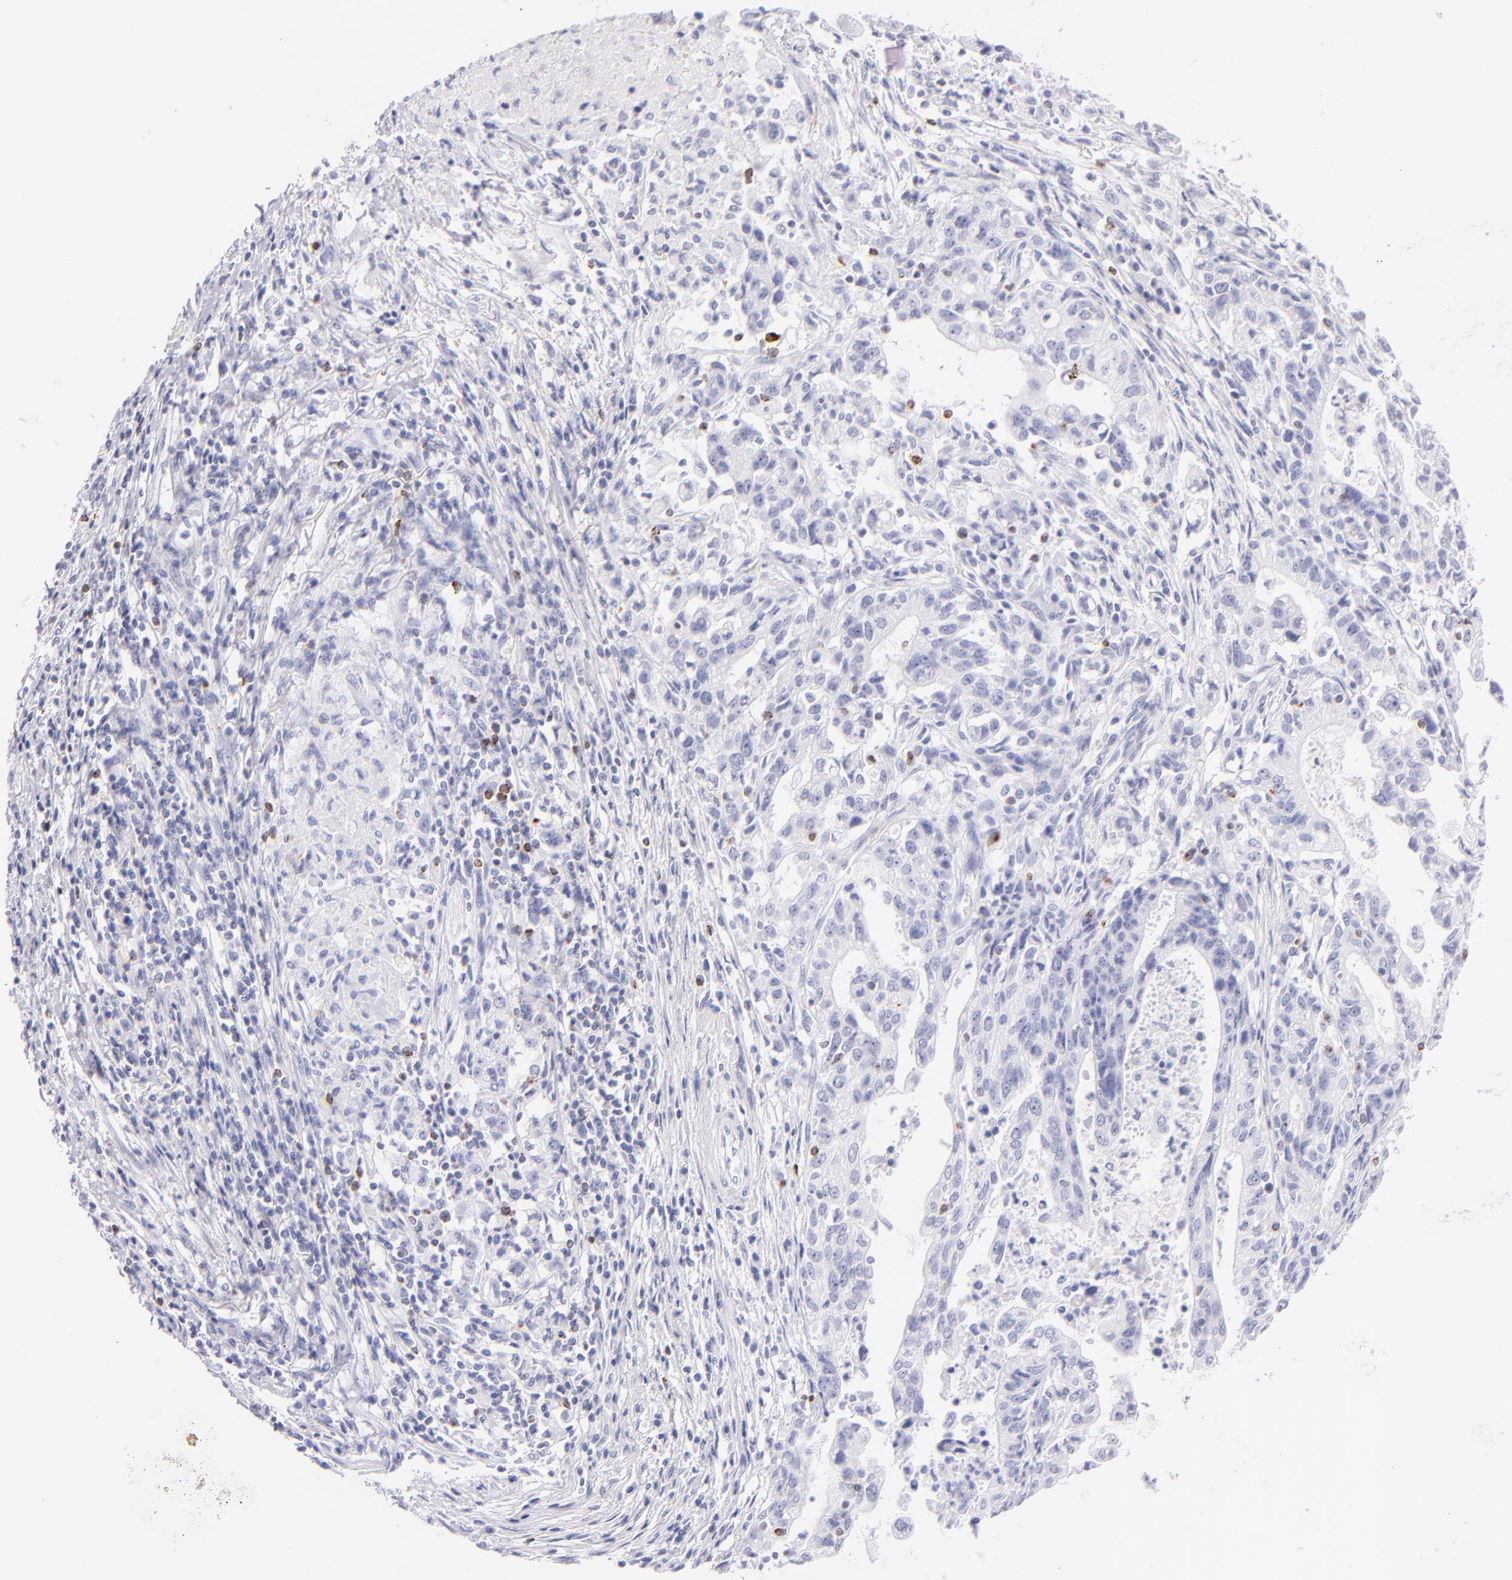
{"staining": {"intensity": "negative", "quantity": "none", "location": "none"}, "tissue": "stomach cancer", "cell_type": "Tumor cells", "image_type": "cancer", "snomed": [{"axis": "morphology", "description": "Adenocarcinoma, NOS"}, {"axis": "topography", "description": "Stomach, upper"}], "caption": "Protein analysis of adenocarcinoma (stomach) reveals no significant positivity in tumor cells.", "gene": "PRF1", "patient": {"sex": "female", "age": 50}}